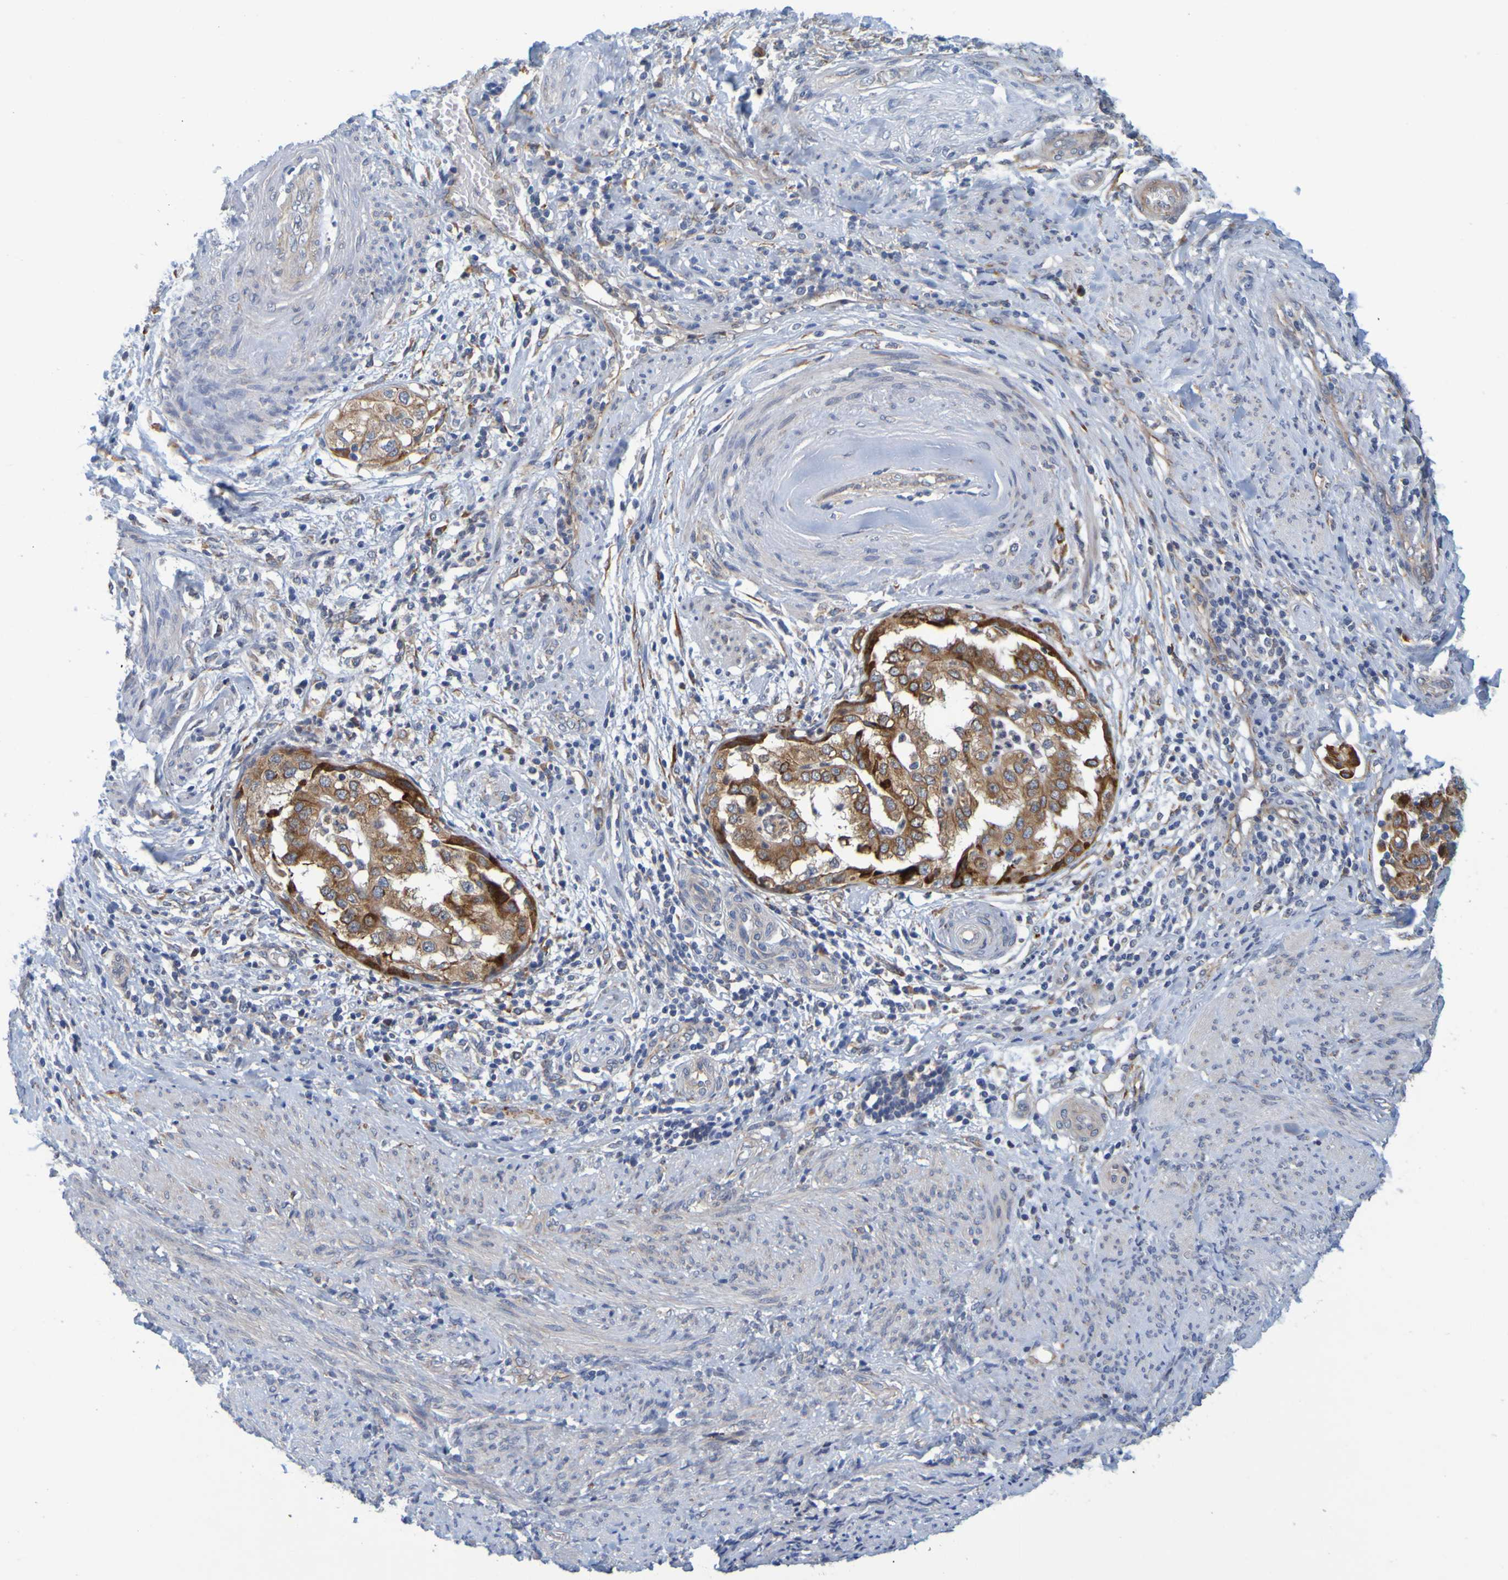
{"staining": {"intensity": "moderate", "quantity": ">75%", "location": "cytoplasmic/membranous"}, "tissue": "endometrial cancer", "cell_type": "Tumor cells", "image_type": "cancer", "snomed": [{"axis": "morphology", "description": "Adenocarcinoma, NOS"}, {"axis": "topography", "description": "Endometrium"}], "caption": "Moderate cytoplasmic/membranous protein expression is present in about >75% of tumor cells in endometrial cancer.", "gene": "SIL1", "patient": {"sex": "female", "age": 85}}